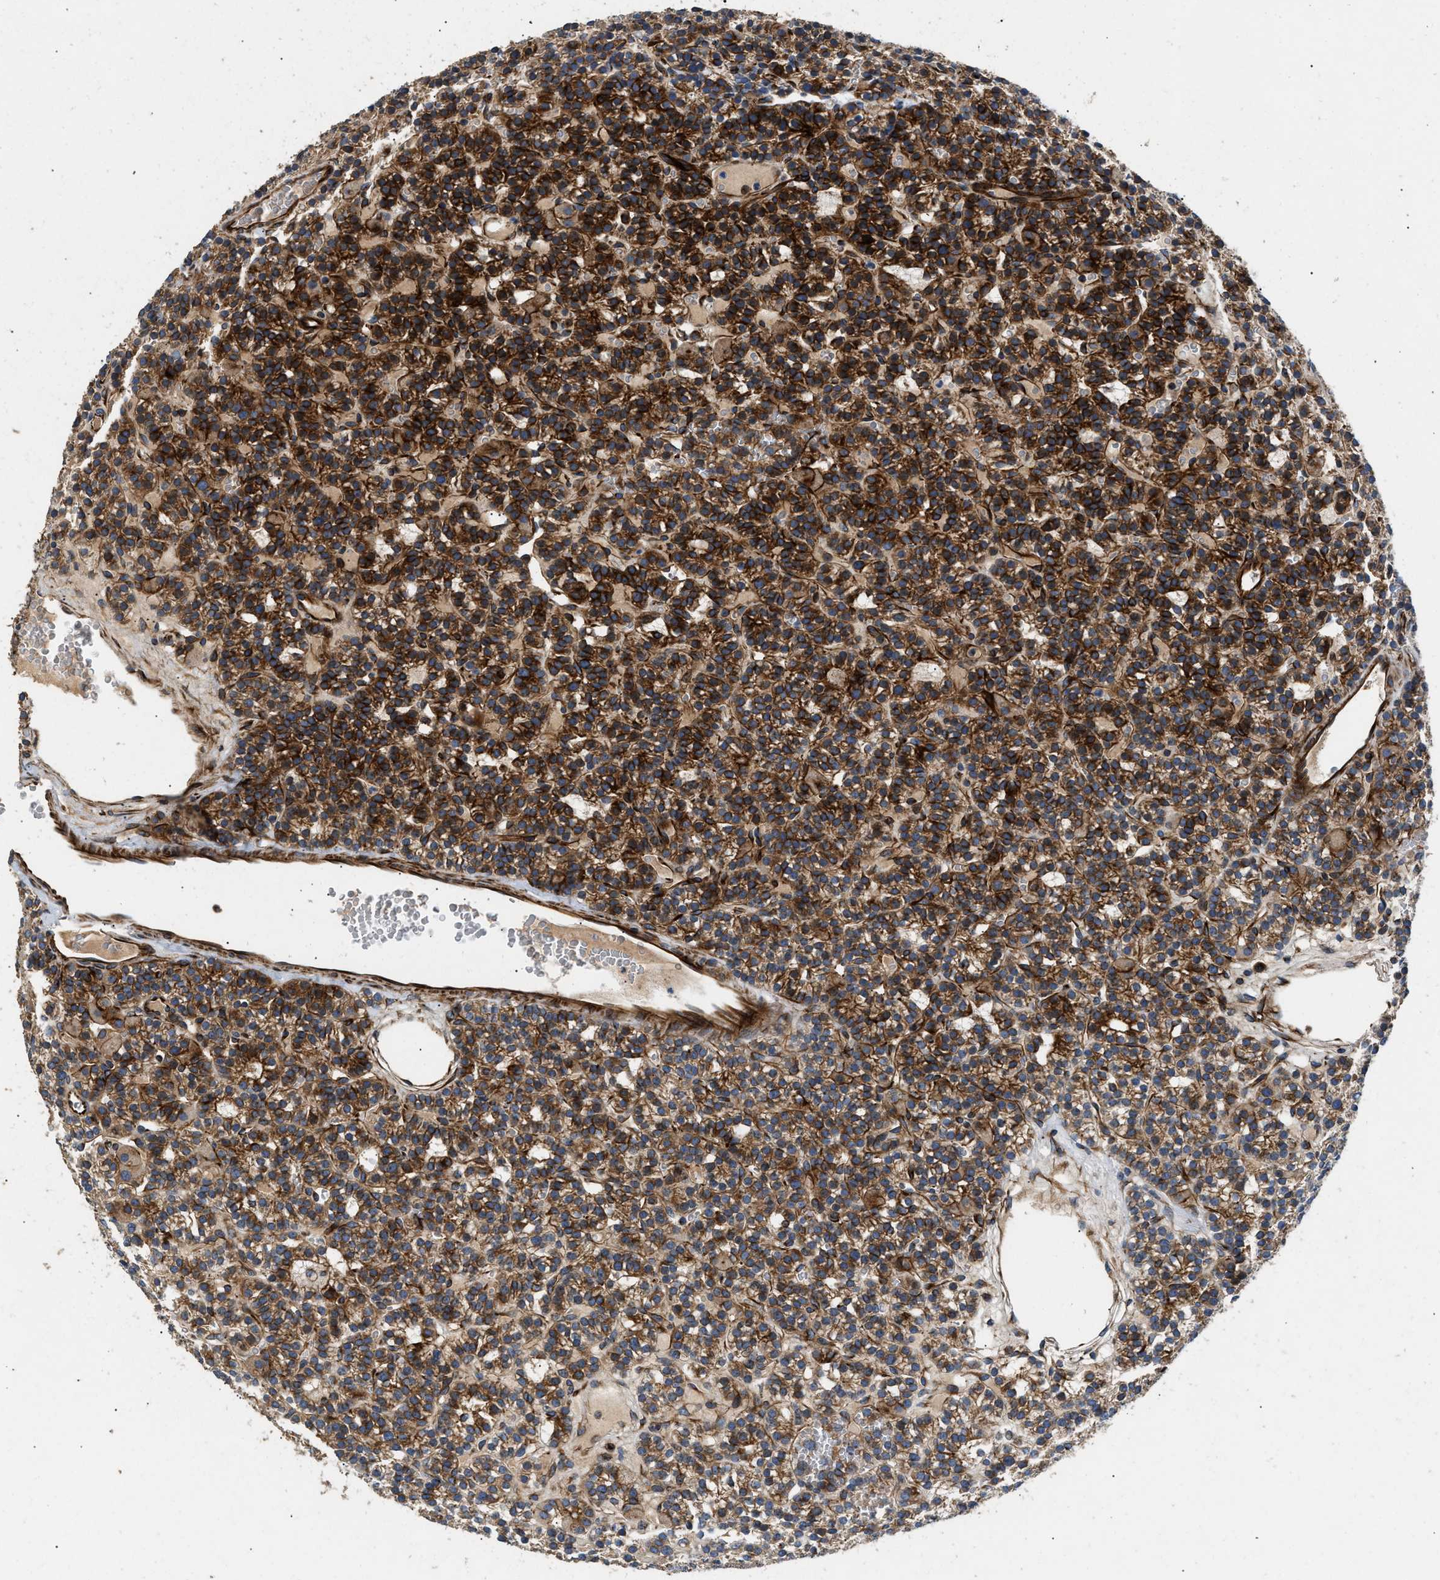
{"staining": {"intensity": "strong", "quantity": ">75%", "location": "cytoplasmic/membranous"}, "tissue": "parathyroid gland", "cell_type": "Glandular cells", "image_type": "normal", "snomed": [{"axis": "morphology", "description": "Normal tissue, NOS"}, {"axis": "morphology", "description": "Adenoma, NOS"}, {"axis": "topography", "description": "Parathyroid gland"}], "caption": "The micrograph shows immunohistochemical staining of normal parathyroid gland. There is strong cytoplasmic/membranous expression is seen in about >75% of glandular cells. (DAB (3,3'-diaminobenzidine) IHC, brown staining for protein, blue staining for nuclei).", "gene": "IL17RC", "patient": {"sex": "female", "age": 58}}